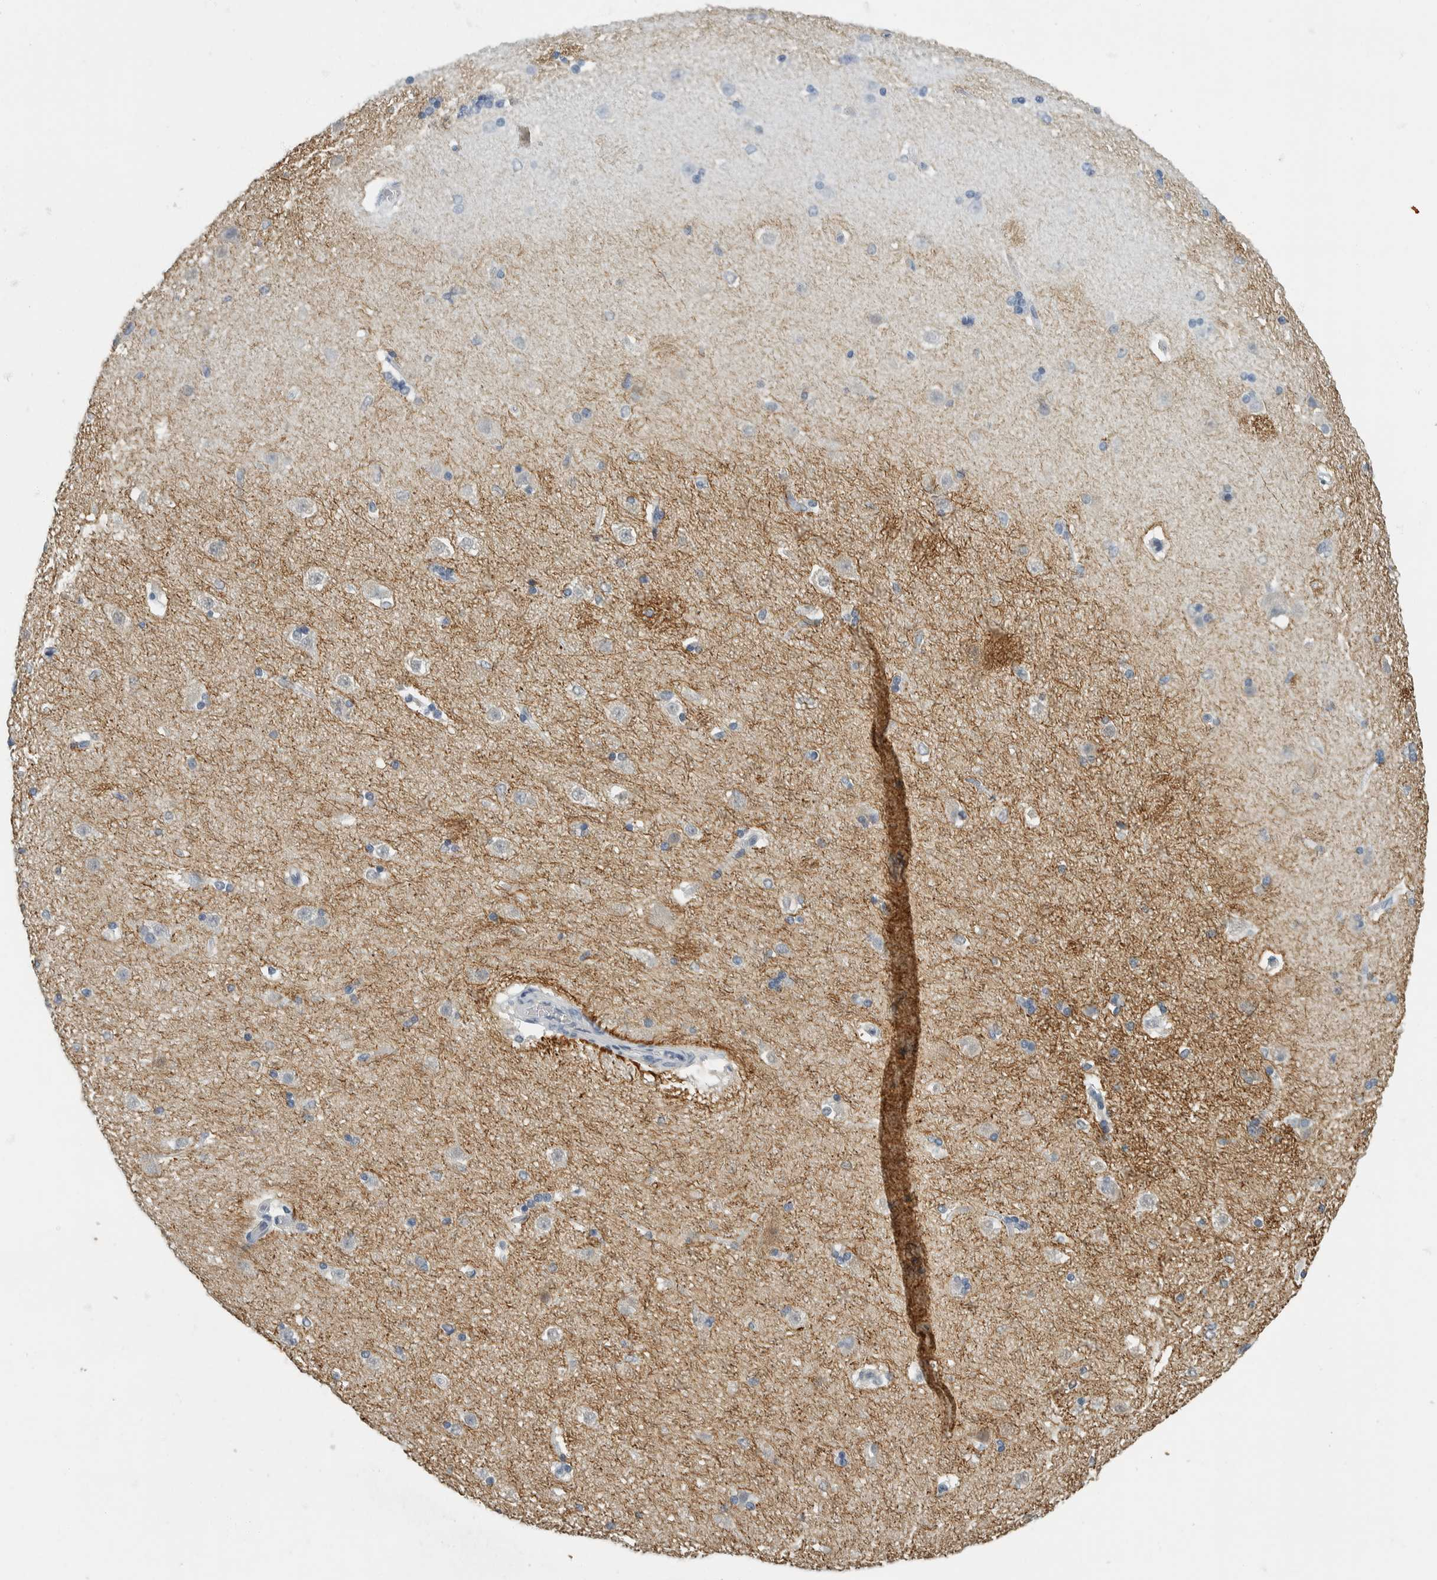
{"staining": {"intensity": "negative", "quantity": "none", "location": "none"}, "tissue": "caudate", "cell_type": "Glial cells", "image_type": "normal", "snomed": [{"axis": "morphology", "description": "Normal tissue, NOS"}, {"axis": "topography", "description": "Lateral ventricle wall"}], "caption": "The image demonstrates no staining of glial cells in benign caudate. (Stains: DAB immunohistochemistry with hematoxylin counter stain, Microscopy: brightfield microscopy at high magnification).", "gene": "NEFM", "patient": {"sex": "female", "age": 19}}